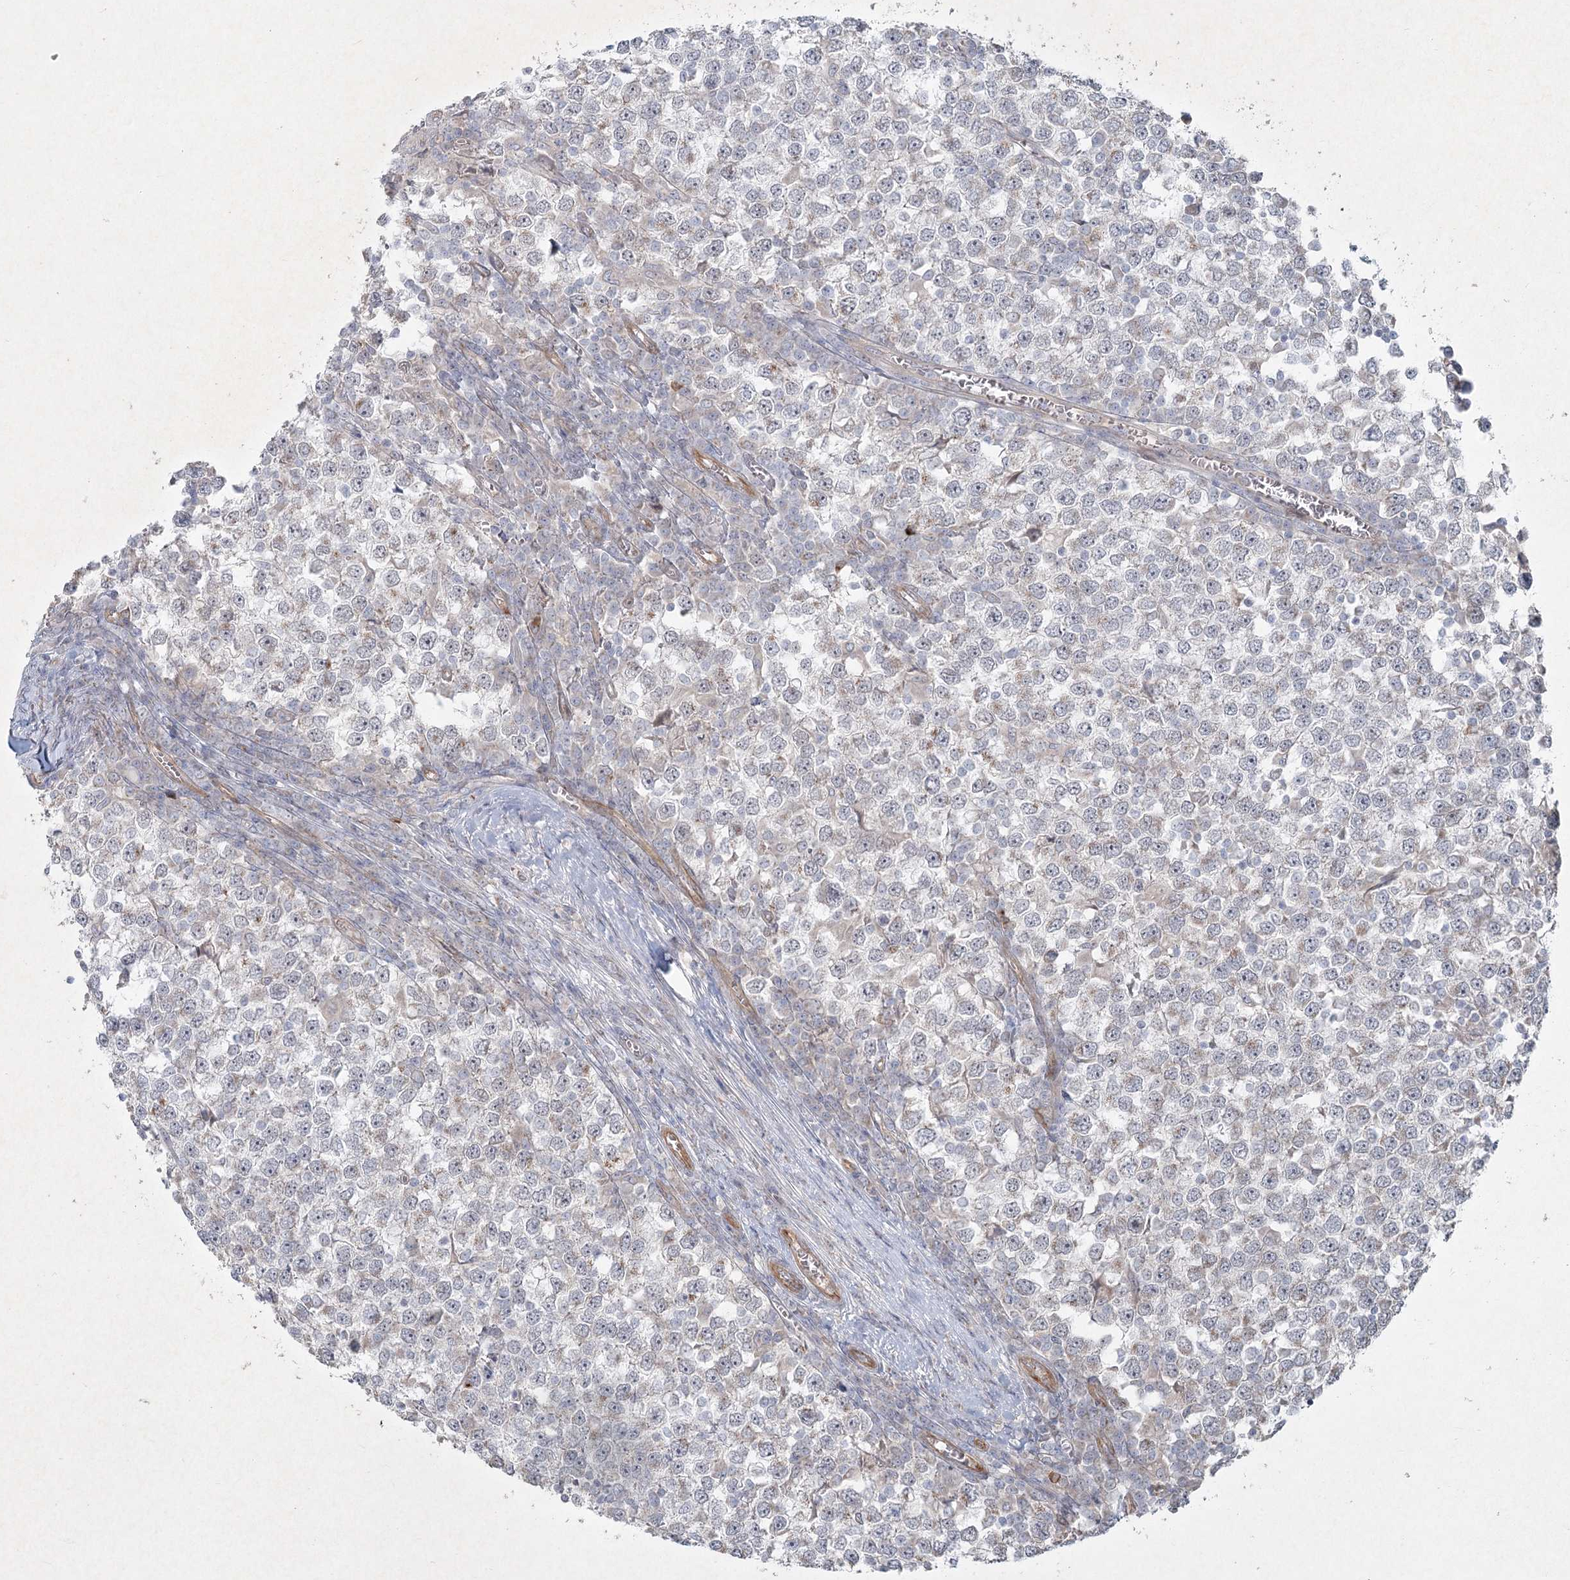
{"staining": {"intensity": "weak", "quantity": "<25%", "location": "cytoplasmic/membranous"}, "tissue": "testis cancer", "cell_type": "Tumor cells", "image_type": "cancer", "snomed": [{"axis": "morphology", "description": "Seminoma, NOS"}, {"axis": "topography", "description": "Testis"}], "caption": "Immunohistochemistry (IHC) micrograph of human seminoma (testis) stained for a protein (brown), which shows no positivity in tumor cells.", "gene": "LRP2BP", "patient": {"sex": "male", "age": 65}}